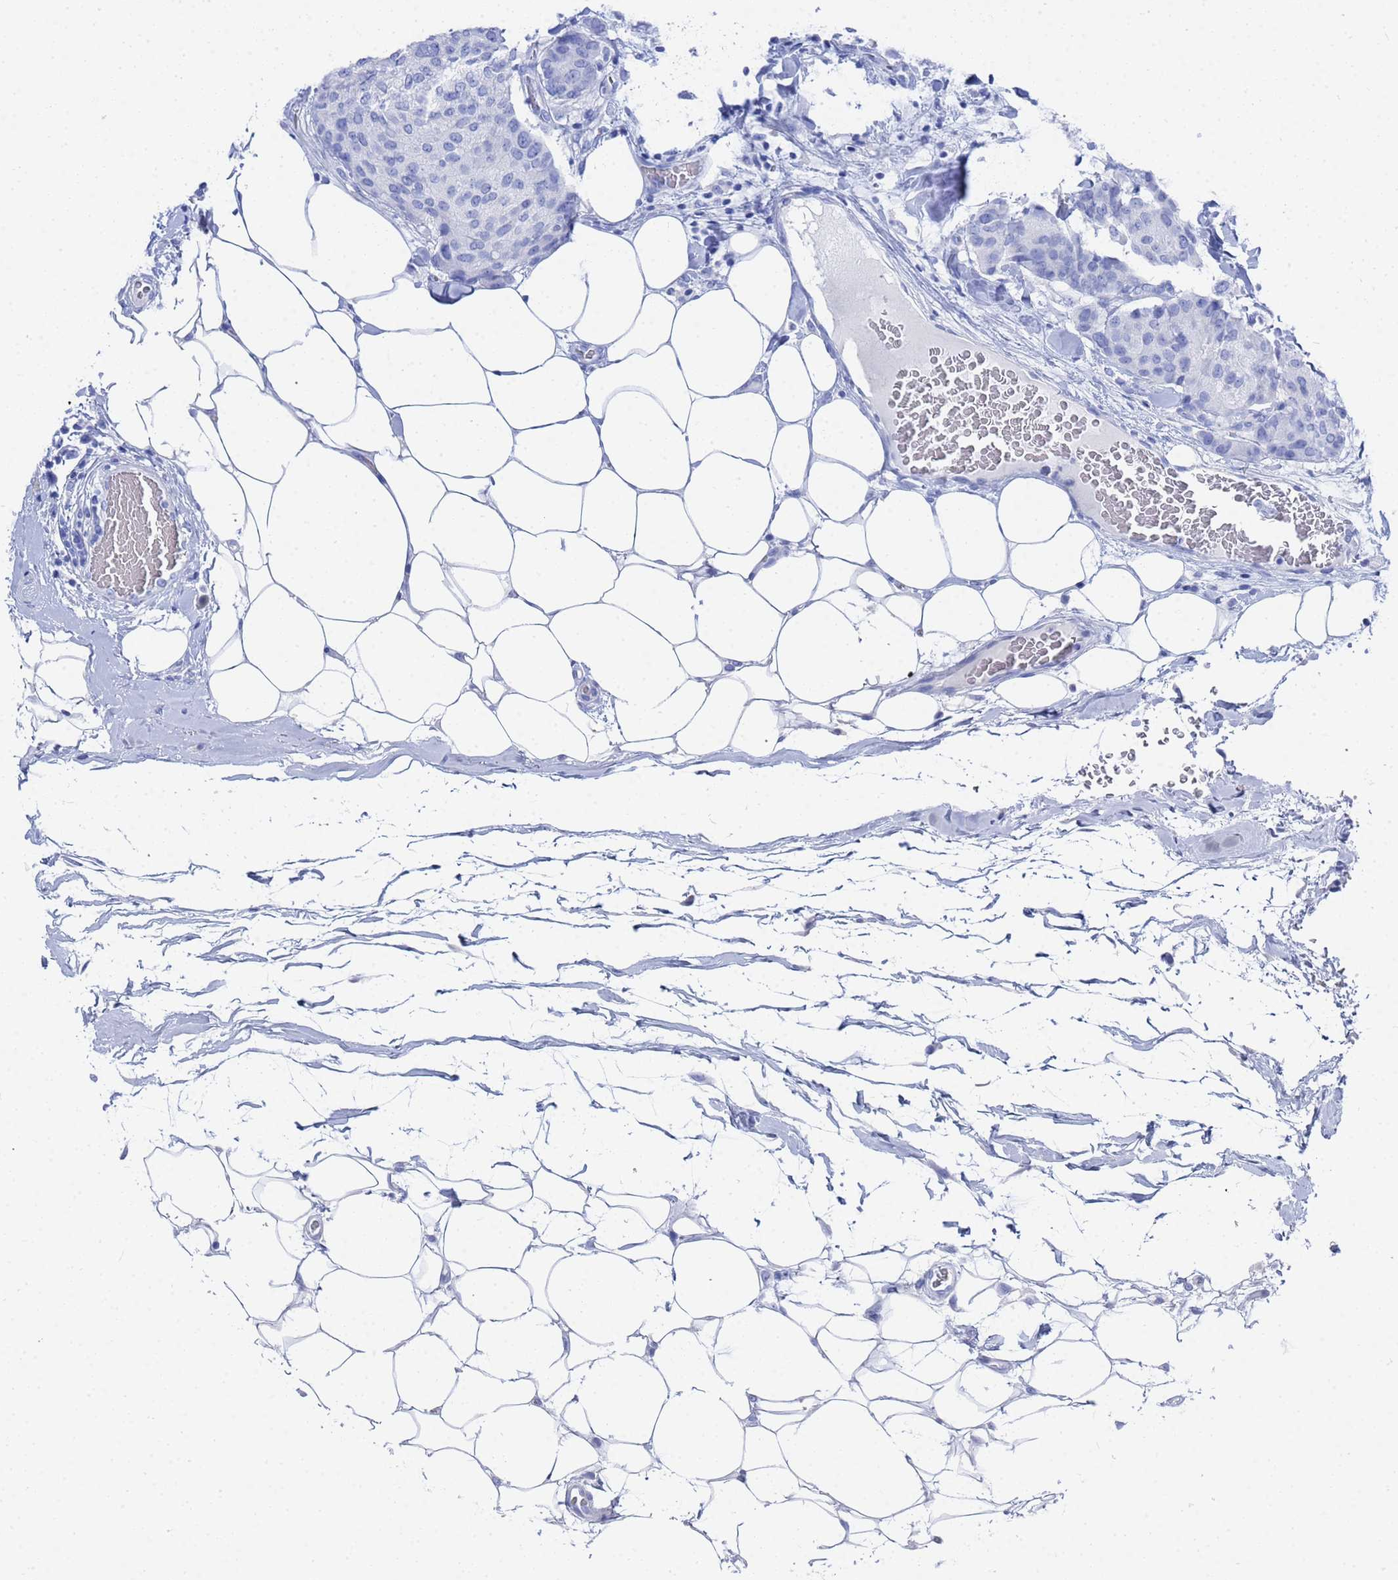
{"staining": {"intensity": "negative", "quantity": "none", "location": "none"}, "tissue": "breast cancer", "cell_type": "Tumor cells", "image_type": "cancer", "snomed": [{"axis": "morphology", "description": "Duct carcinoma"}, {"axis": "topography", "description": "Breast"}], "caption": "An immunohistochemistry image of breast cancer (invasive ductal carcinoma) is shown. There is no staining in tumor cells of breast cancer (invasive ductal carcinoma).", "gene": "GGT1", "patient": {"sex": "female", "age": 75}}